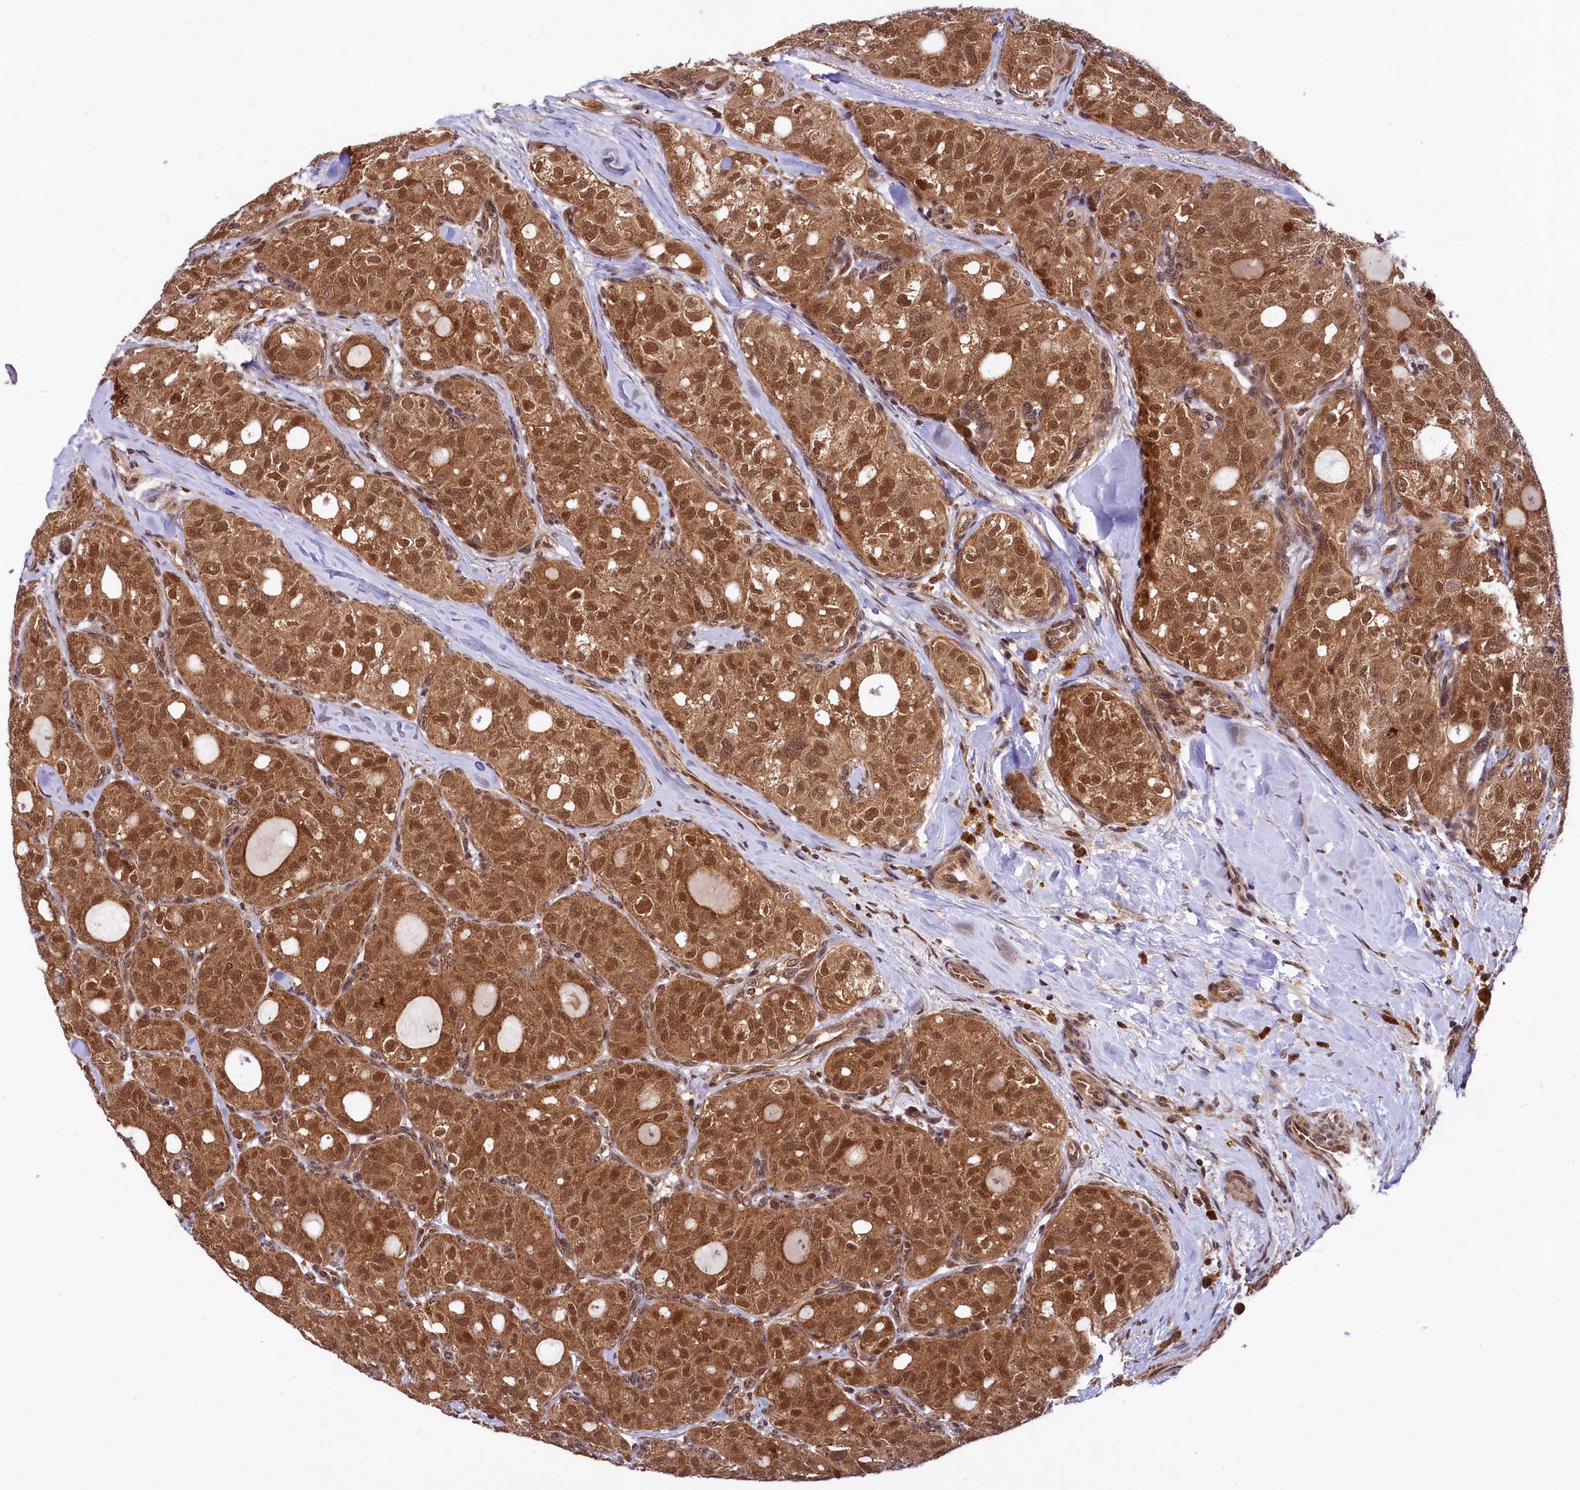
{"staining": {"intensity": "strong", "quantity": ">75%", "location": "cytoplasmic/membranous,nuclear"}, "tissue": "thyroid cancer", "cell_type": "Tumor cells", "image_type": "cancer", "snomed": [{"axis": "morphology", "description": "Follicular adenoma carcinoma, NOS"}, {"axis": "topography", "description": "Thyroid gland"}], "caption": "This is a micrograph of IHC staining of follicular adenoma carcinoma (thyroid), which shows strong expression in the cytoplasmic/membranous and nuclear of tumor cells.", "gene": "UBE3A", "patient": {"sex": "male", "age": 75}}